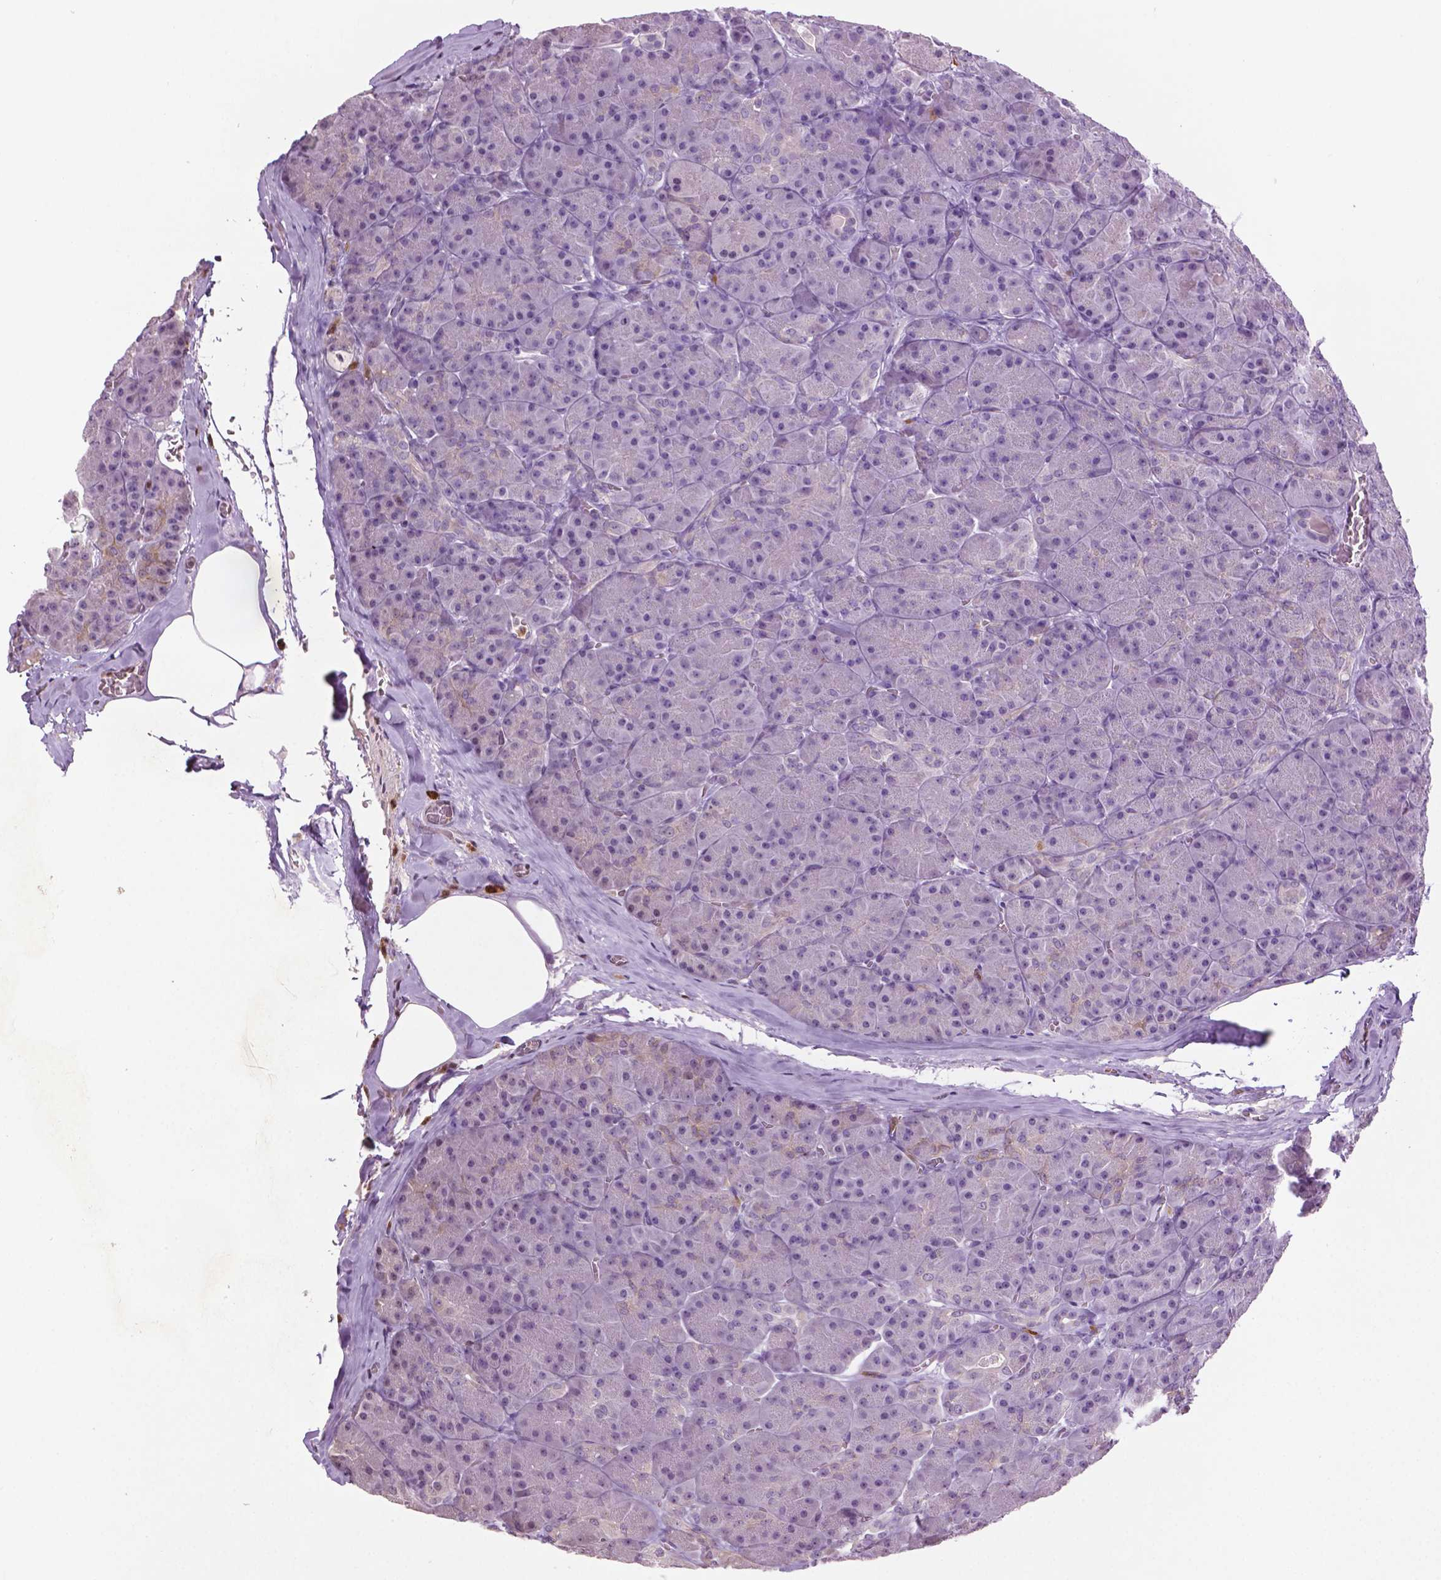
{"staining": {"intensity": "negative", "quantity": "none", "location": "none"}, "tissue": "pancreas", "cell_type": "Exocrine glandular cells", "image_type": "normal", "snomed": [{"axis": "morphology", "description": "Normal tissue, NOS"}, {"axis": "topography", "description": "Pancreas"}], "caption": "IHC histopathology image of unremarkable pancreas stained for a protein (brown), which exhibits no positivity in exocrine glandular cells.", "gene": "NTNG2", "patient": {"sex": "male", "age": 57}}